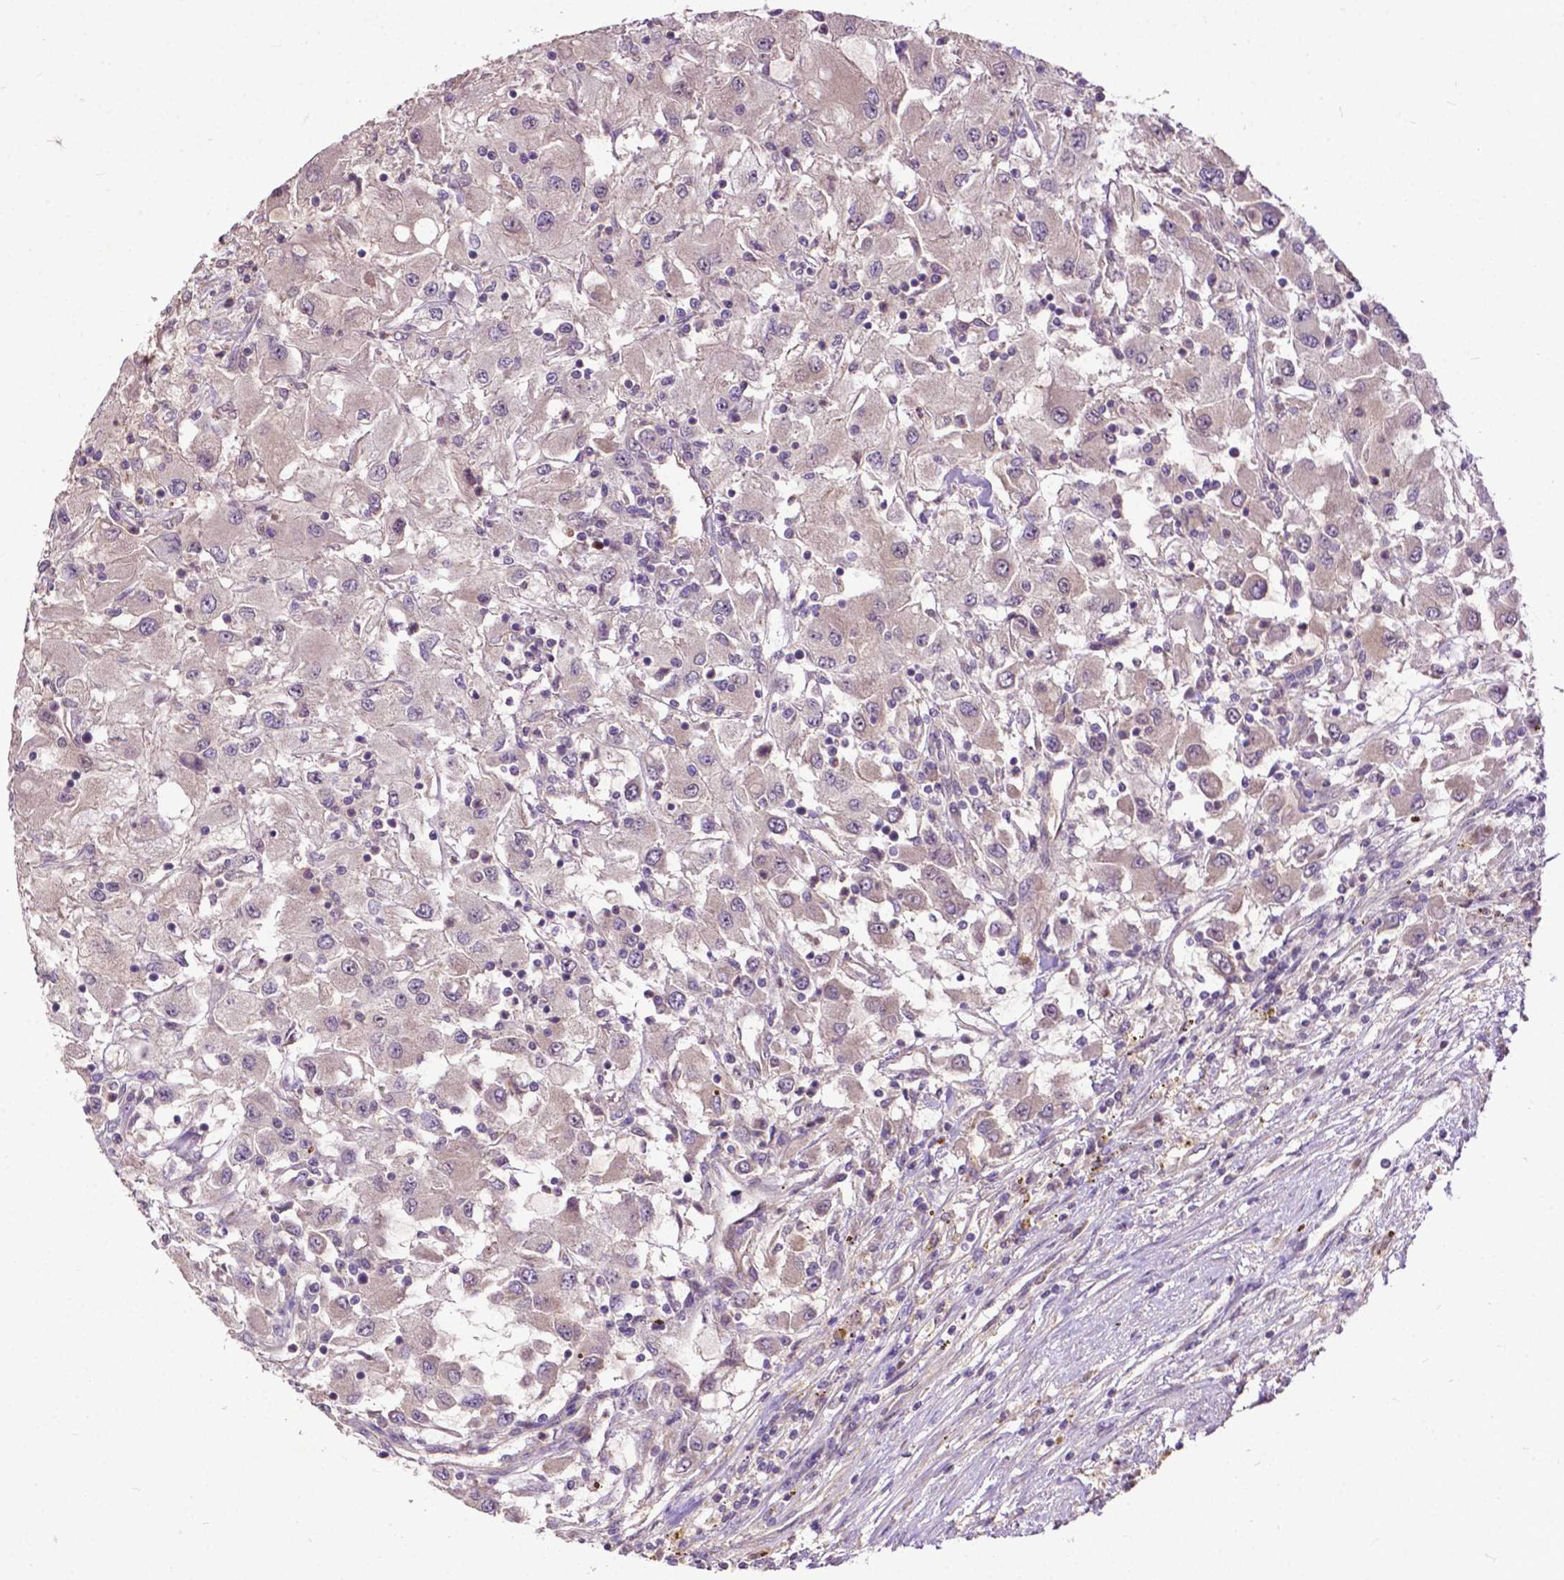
{"staining": {"intensity": "weak", "quantity": "25%-75%", "location": "cytoplasmic/membranous,nuclear"}, "tissue": "renal cancer", "cell_type": "Tumor cells", "image_type": "cancer", "snomed": [{"axis": "morphology", "description": "Adenocarcinoma, NOS"}, {"axis": "topography", "description": "Kidney"}], "caption": "Protein analysis of renal cancer tissue shows weak cytoplasmic/membranous and nuclear positivity in about 25%-75% of tumor cells.", "gene": "PARP3", "patient": {"sex": "female", "age": 67}}